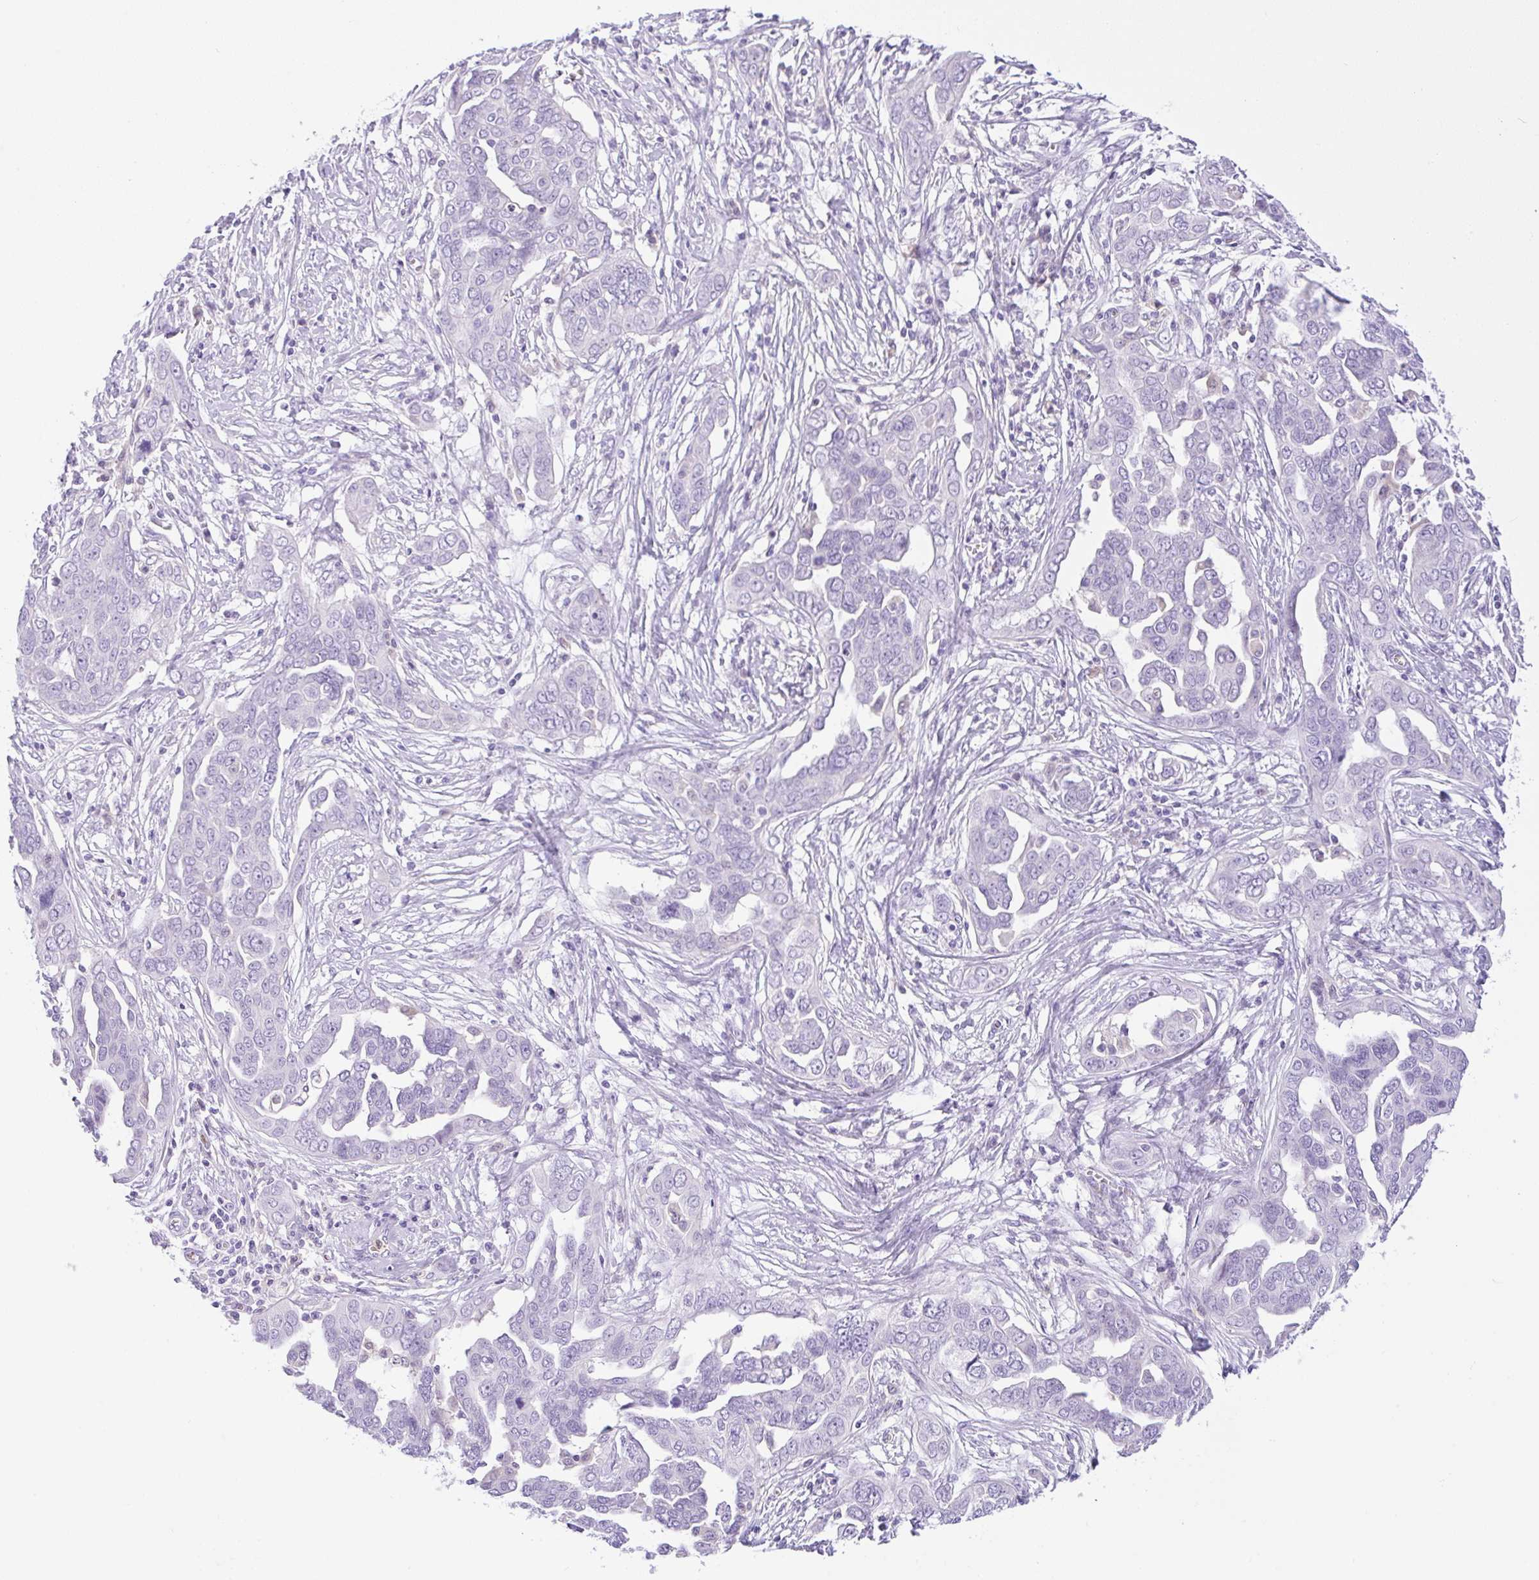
{"staining": {"intensity": "negative", "quantity": "none", "location": "none"}, "tissue": "ovarian cancer", "cell_type": "Tumor cells", "image_type": "cancer", "snomed": [{"axis": "morphology", "description": "Cystadenocarcinoma, serous, NOS"}, {"axis": "topography", "description": "Ovary"}], "caption": "This is an immunohistochemistry (IHC) histopathology image of serous cystadenocarcinoma (ovarian). There is no staining in tumor cells.", "gene": "NCF1", "patient": {"sex": "female", "age": 59}}